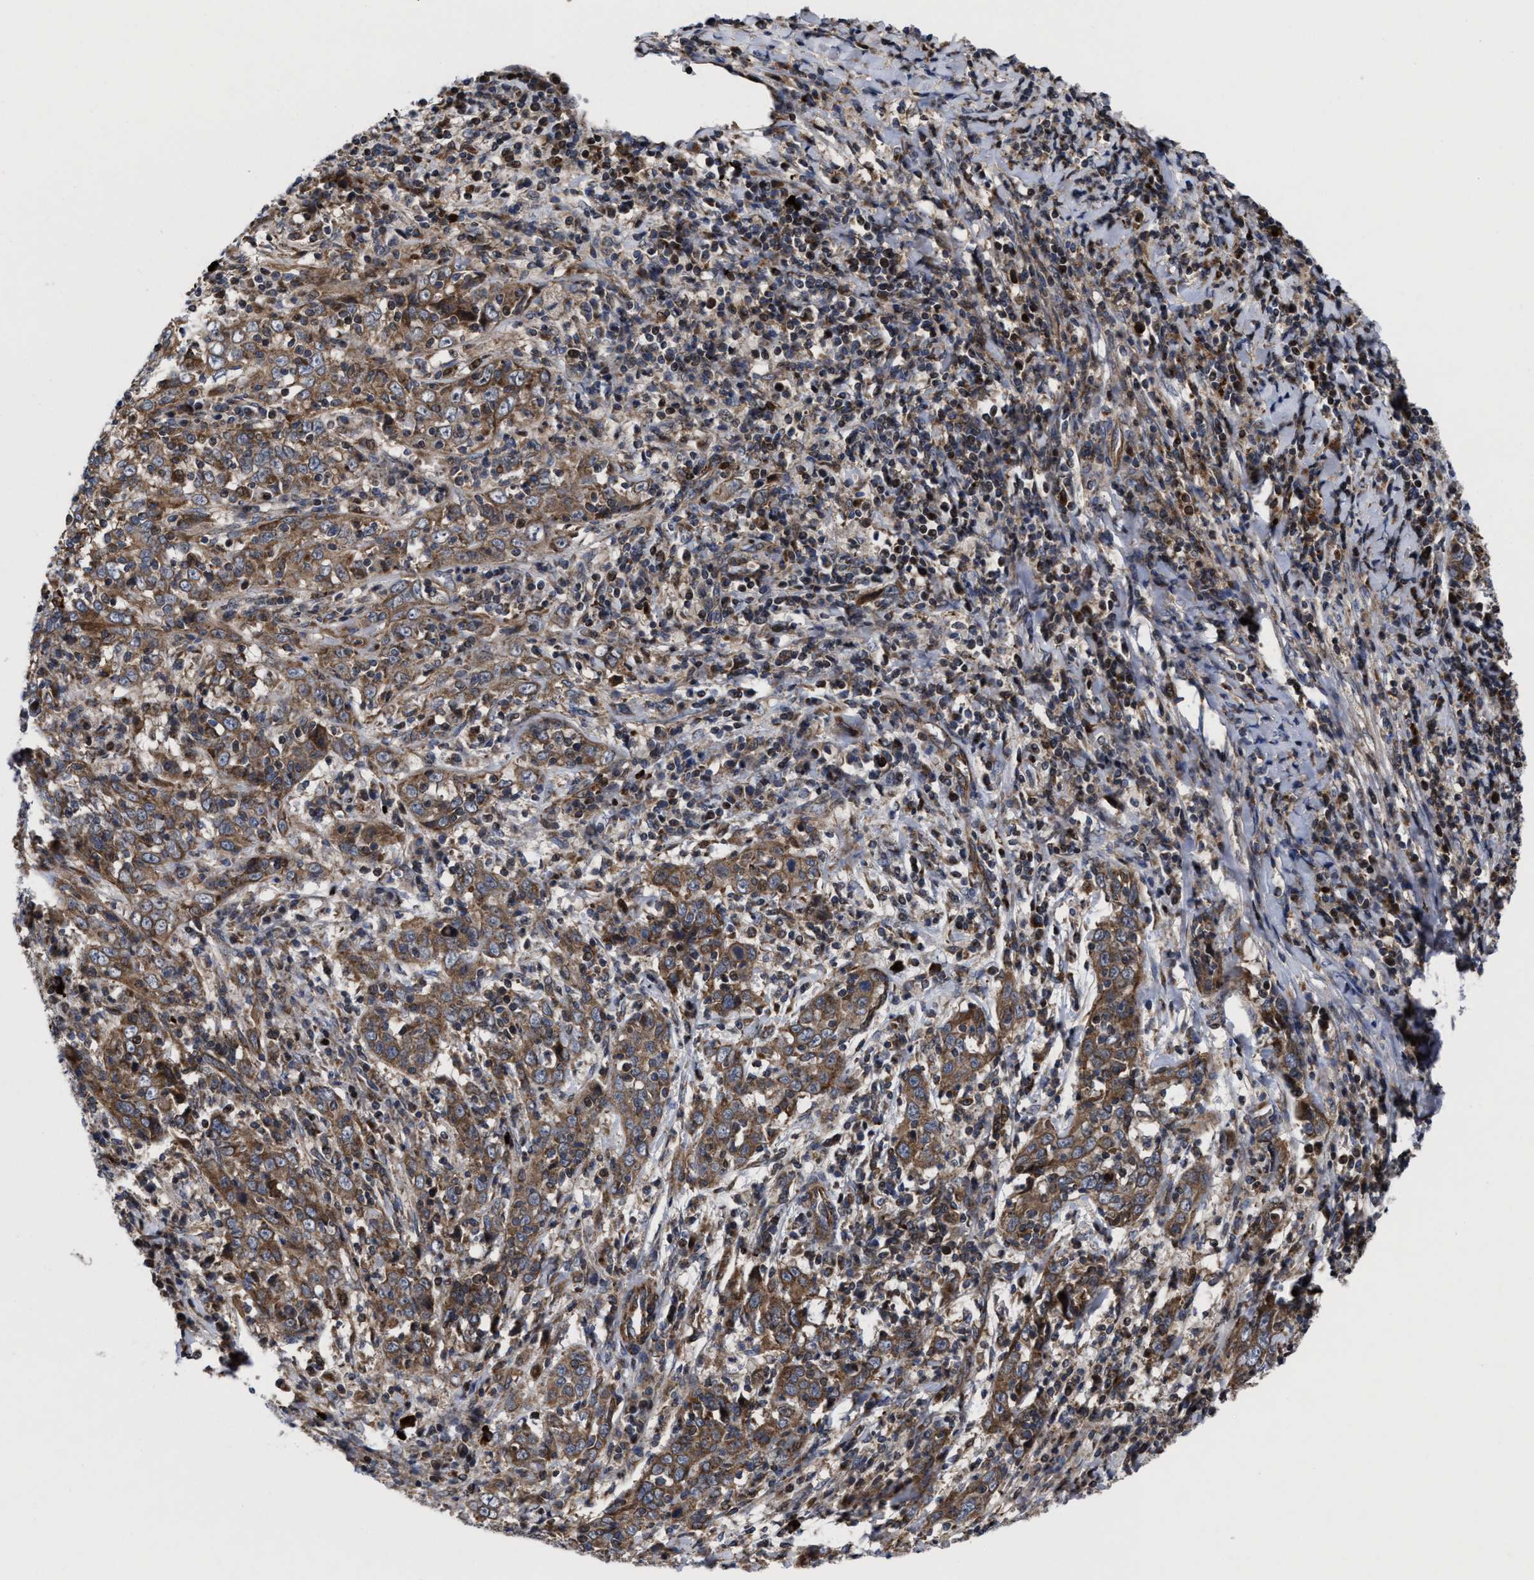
{"staining": {"intensity": "moderate", "quantity": ">75%", "location": "cytoplasmic/membranous"}, "tissue": "cervical cancer", "cell_type": "Tumor cells", "image_type": "cancer", "snomed": [{"axis": "morphology", "description": "Squamous cell carcinoma, NOS"}, {"axis": "topography", "description": "Cervix"}], "caption": "High-power microscopy captured an immunohistochemistry photomicrograph of cervical cancer, revealing moderate cytoplasmic/membranous staining in about >75% of tumor cells. (DAB IHC with brightfield microscopy, high magnification).", "gene": "MRPL50", "patient": {"sex": "female", "age": 46}}